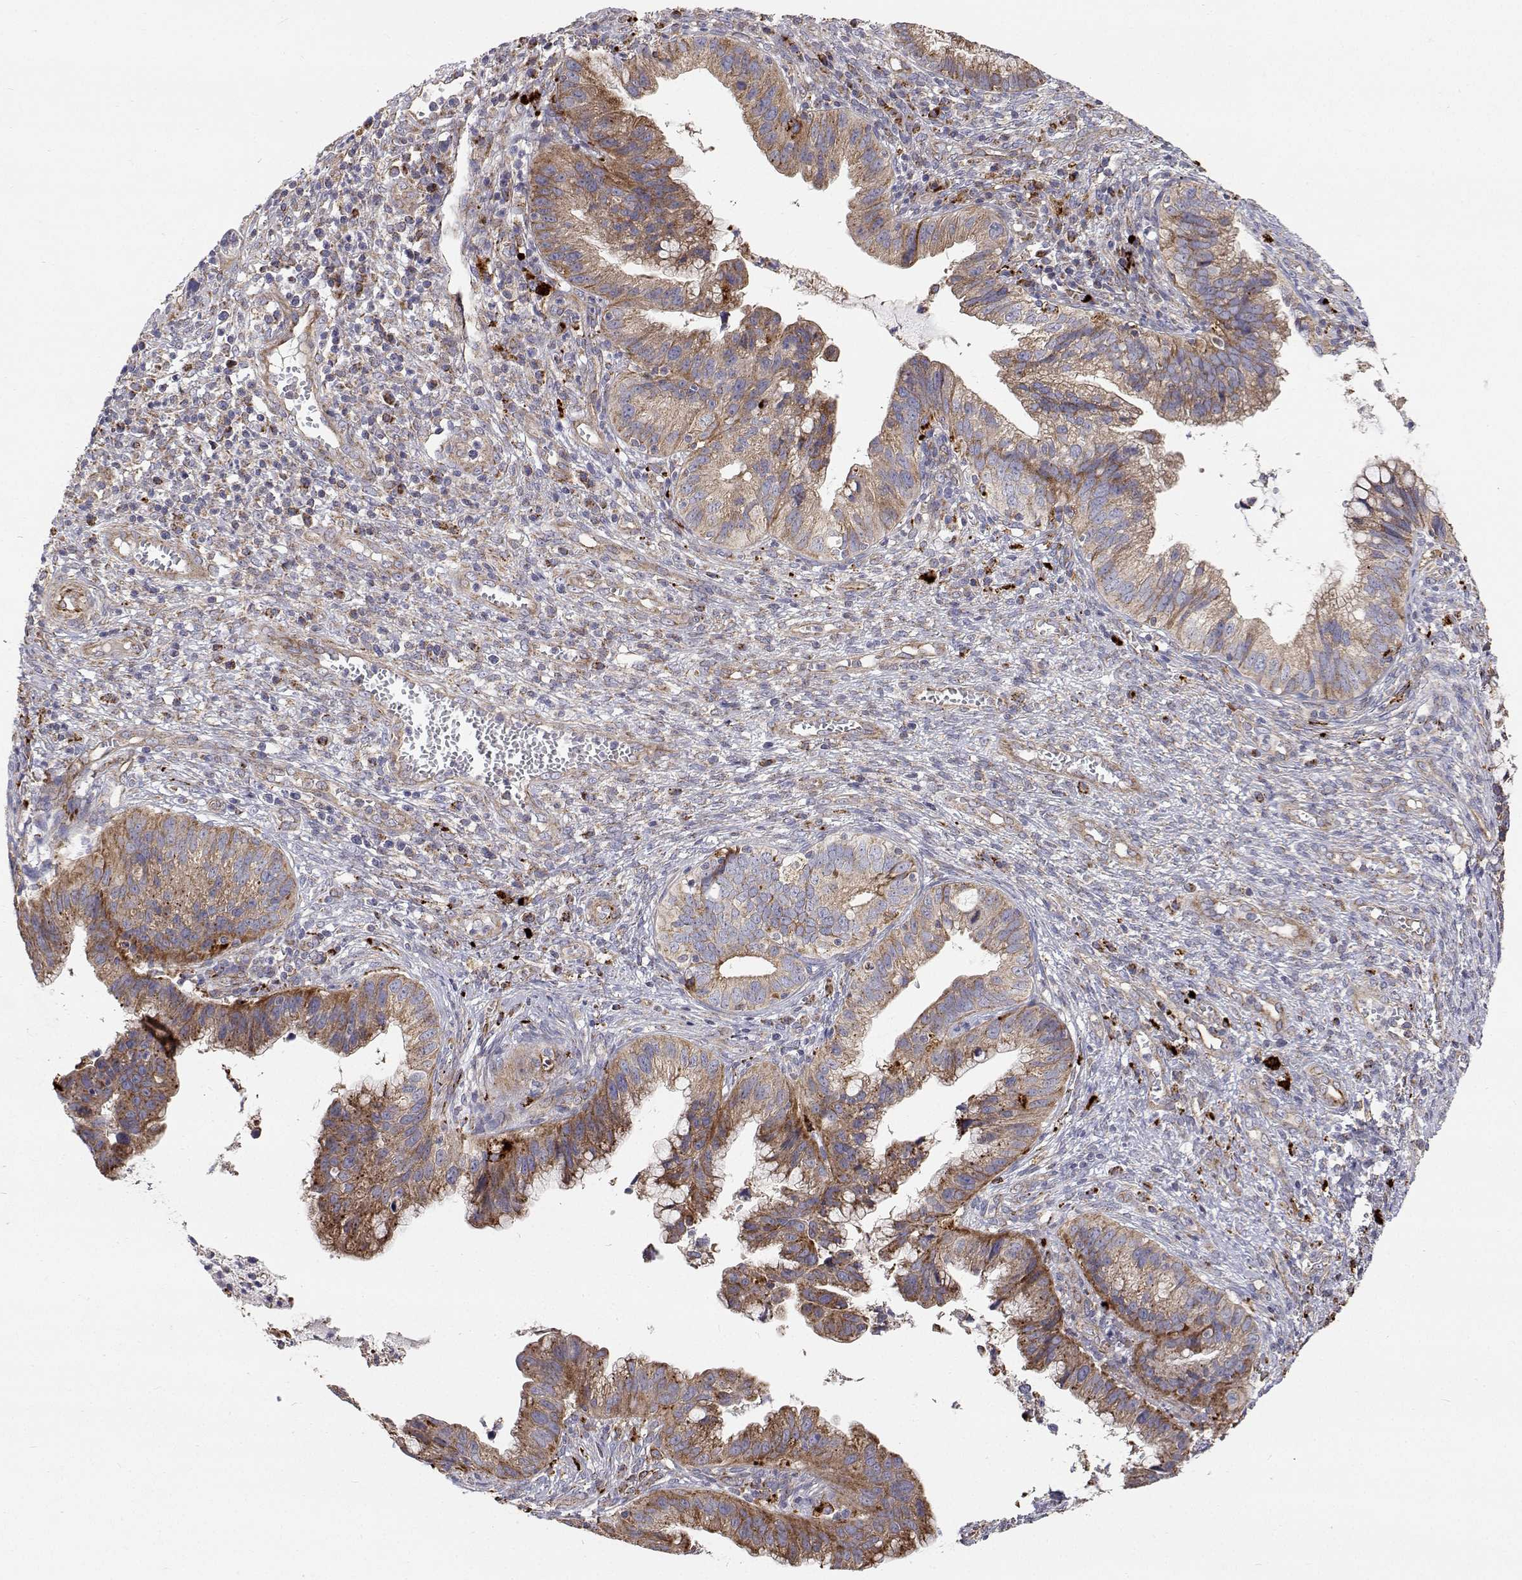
{"staining": {"intensity": "moderate", "quantity": ">75%", "location": "cytoplasmic/membranous"}, "tissue": "cervical cancer", "cell_type": "Tumor cells", "image_type": "cancer", "snomed": [{"axis": "morphology", "description": "Adenocarcinoma, NOS"}, {"axis": "topography", "description": "Cervix"}], "caption": "IHC of human adenocarcinoma (cervical) demonstrates medium levels of moderate cytoplasmic/membranous expression in approximately >75% of tumor cells.", "gene": "SPICE1", "patient": {"sex": "female", "age": 34}}